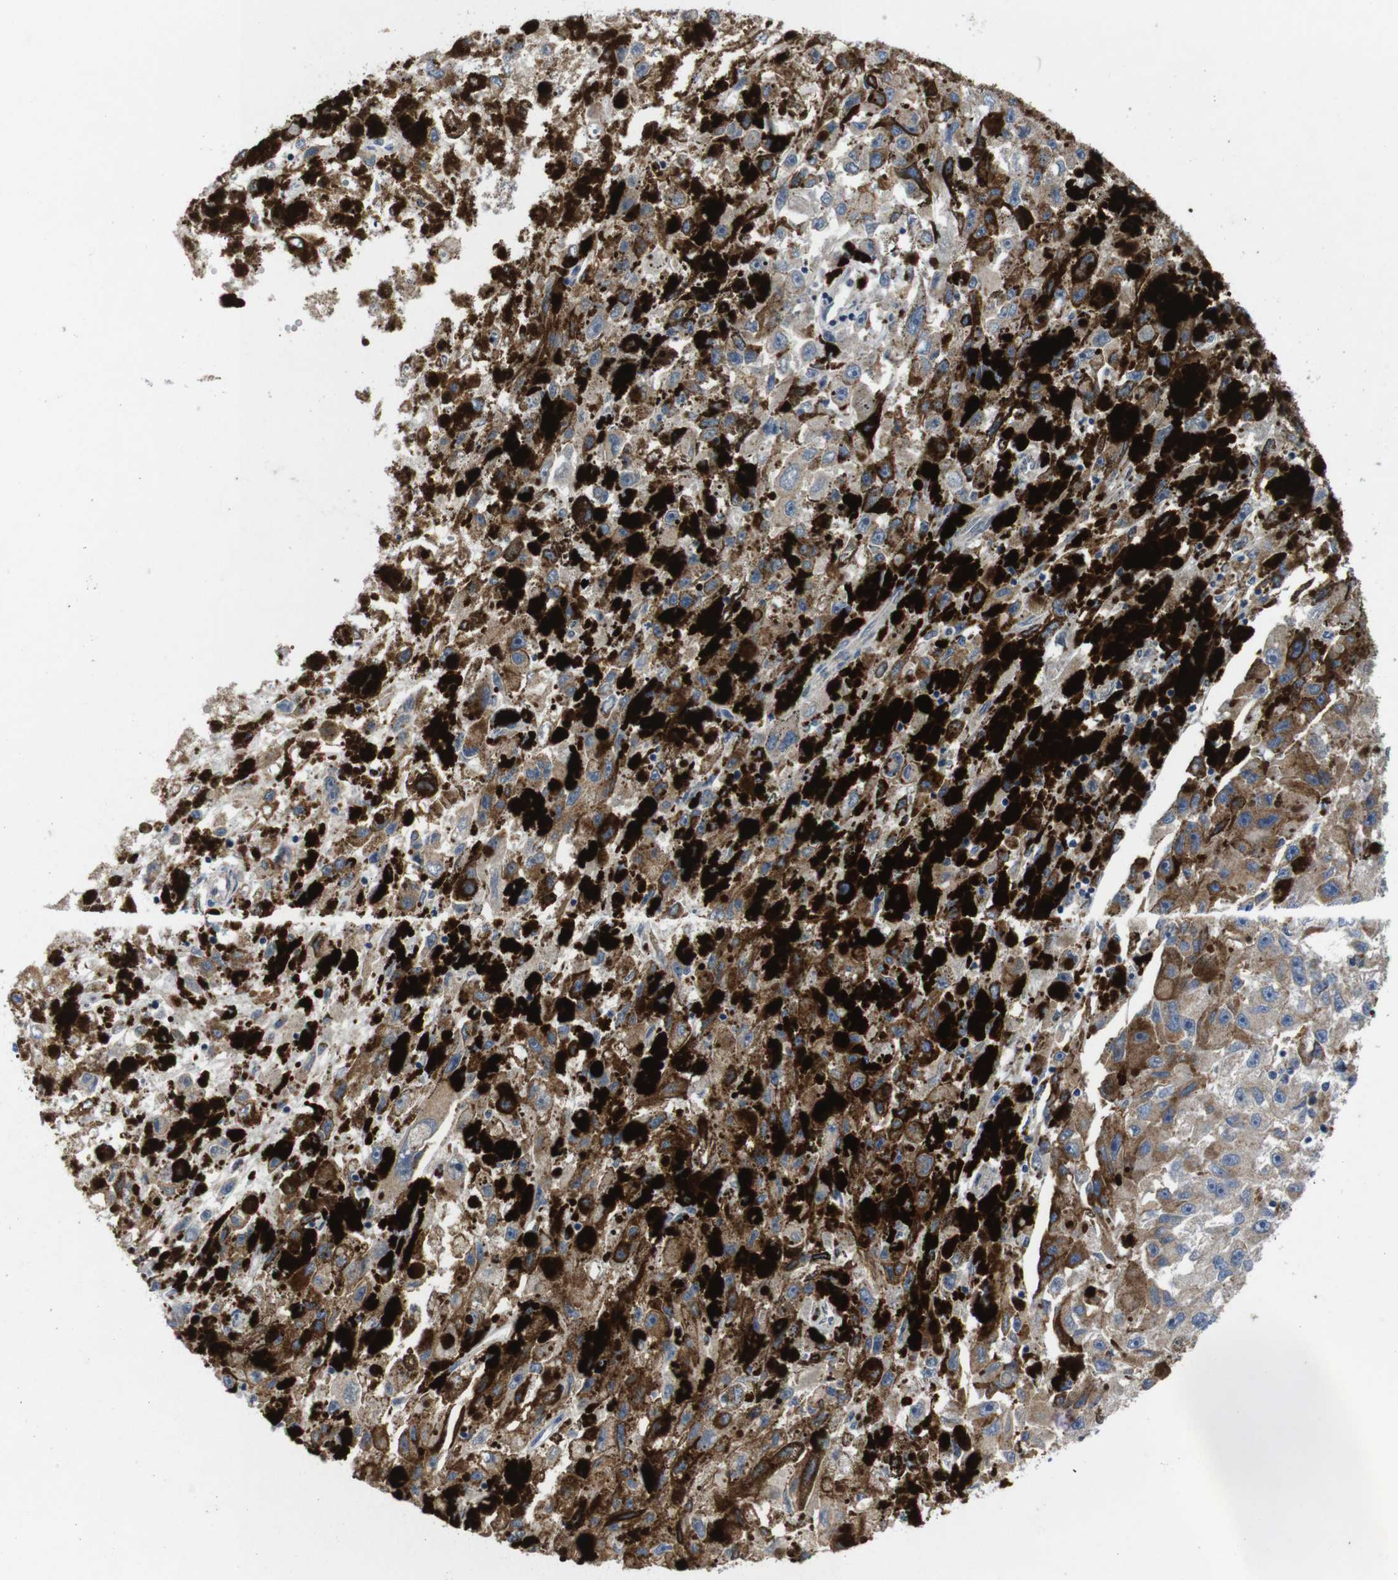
{"staining": {"intensity": "moderate", "quantity": ">75%", "location": "cytoplasmic/membranous"}, "tissue": "melanoma", "cell_type": "Tumor cells", "image_type": "cancer", "snomed": [{"axis": "morphology", "description": "Malignant melanoma, NOS"}, {"axis": "topography", "description": "Skin"}], "caption": "The immunohistochemical stain labels moderate cytoplasmic/membranous positivity in tumor cells of malignant melanoma tissue. (DAB (3,3'-diaminobenzidine) = brown stain, brightfield microscopy at high magnification).", "gene": "F2RL1", "patient": {"sex": "female", "age": 104}}